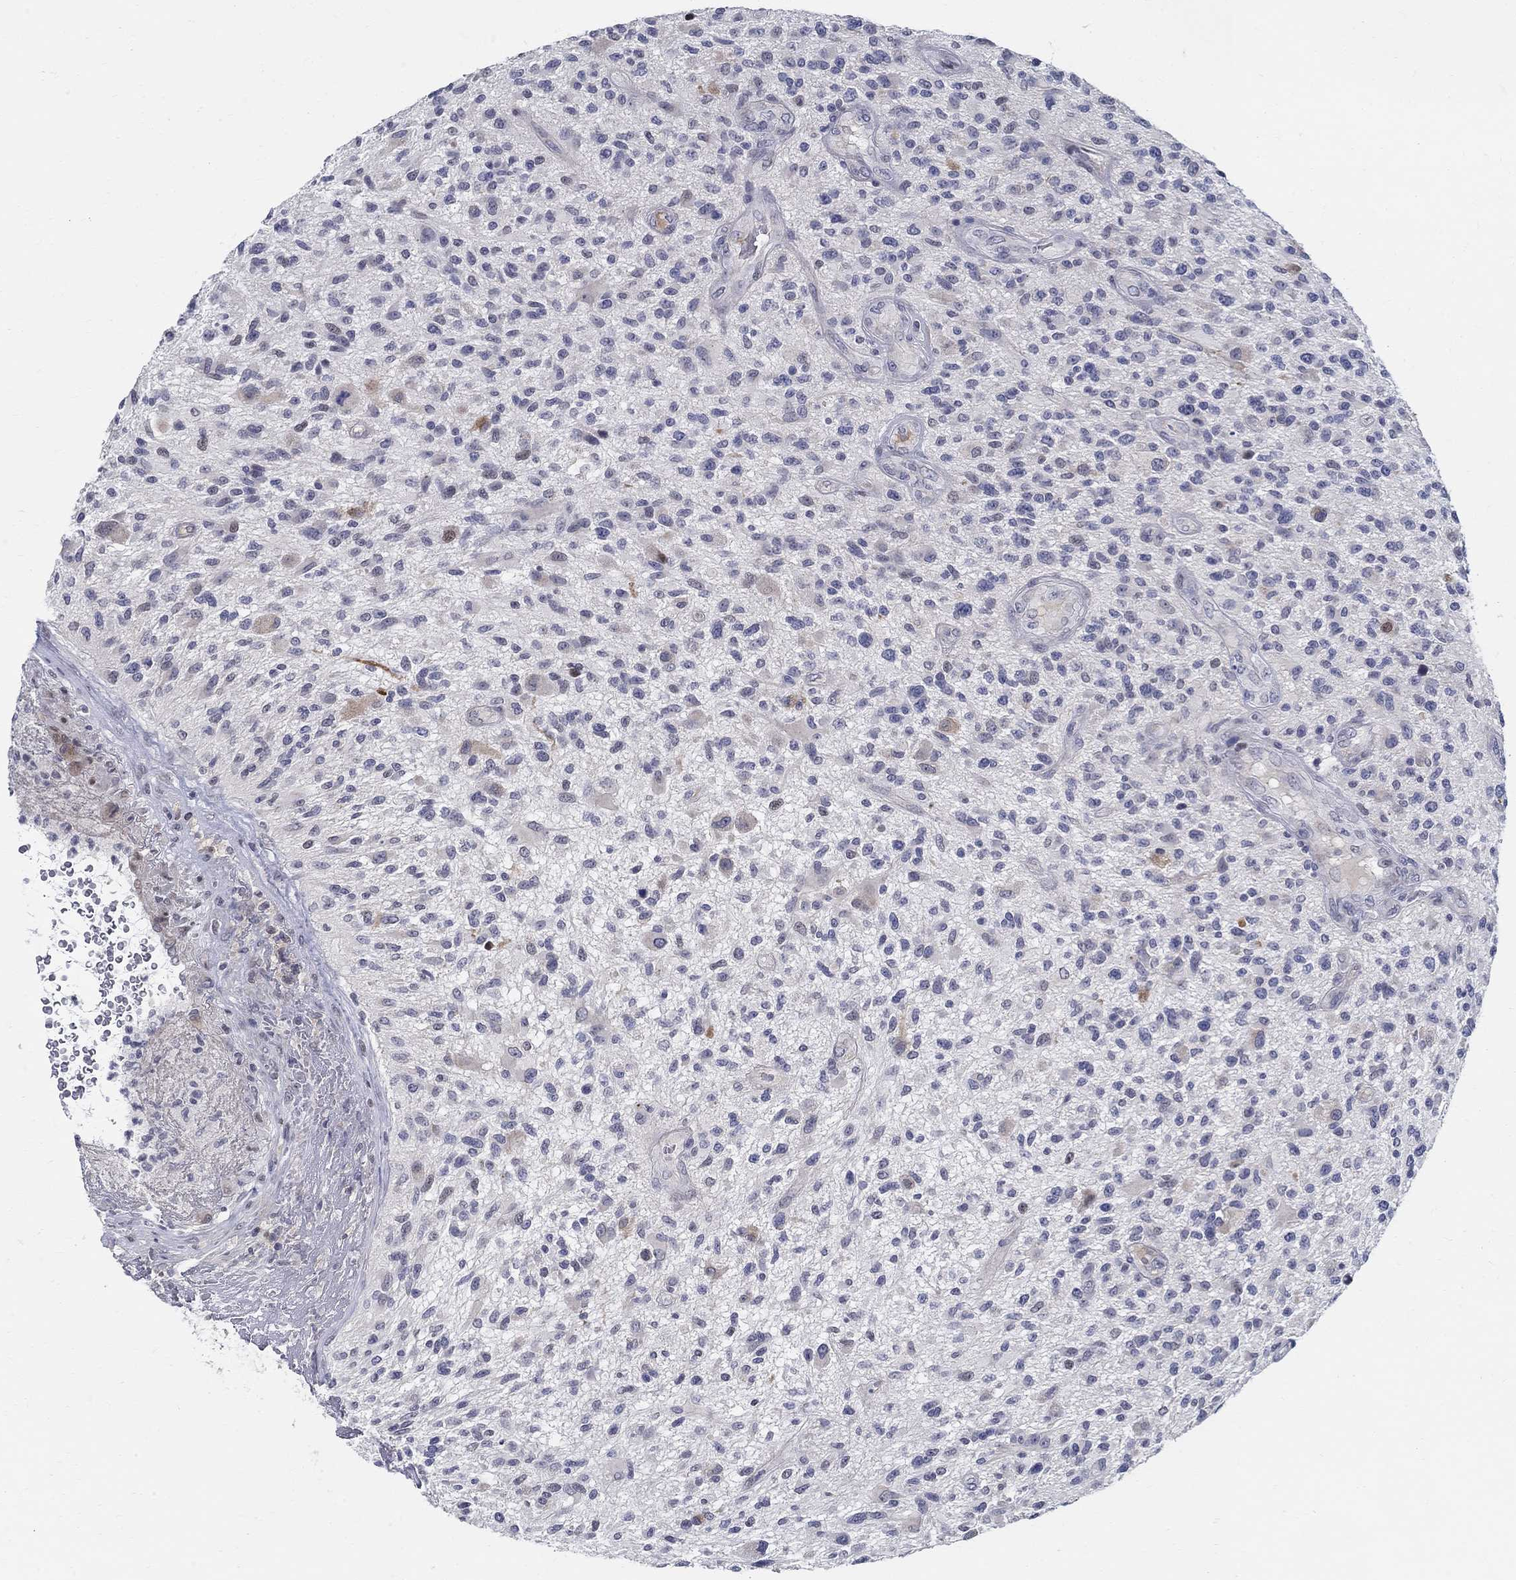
{"staining": {"intensity": "negative", "quantity": "none", "location": "none"}, "tissue": "glioma", "cell_type": "Tumor cells", "image_type": "cancer", "snomed": [{"axis": "morphology", "description": "Glioma, malignant, High grade"}, {"axis": "topography", "description": "Brain"}], "caption": "Protein analysis of malignant glioma (high-grade) exhibits no significant staining in tumor cells. (DAB (3,3'-diaminobenzidine) immunohistochemistry (IHC), high magnification).", "gene": "C16orf46", "patient": {"sex": "male", "age": 47}}